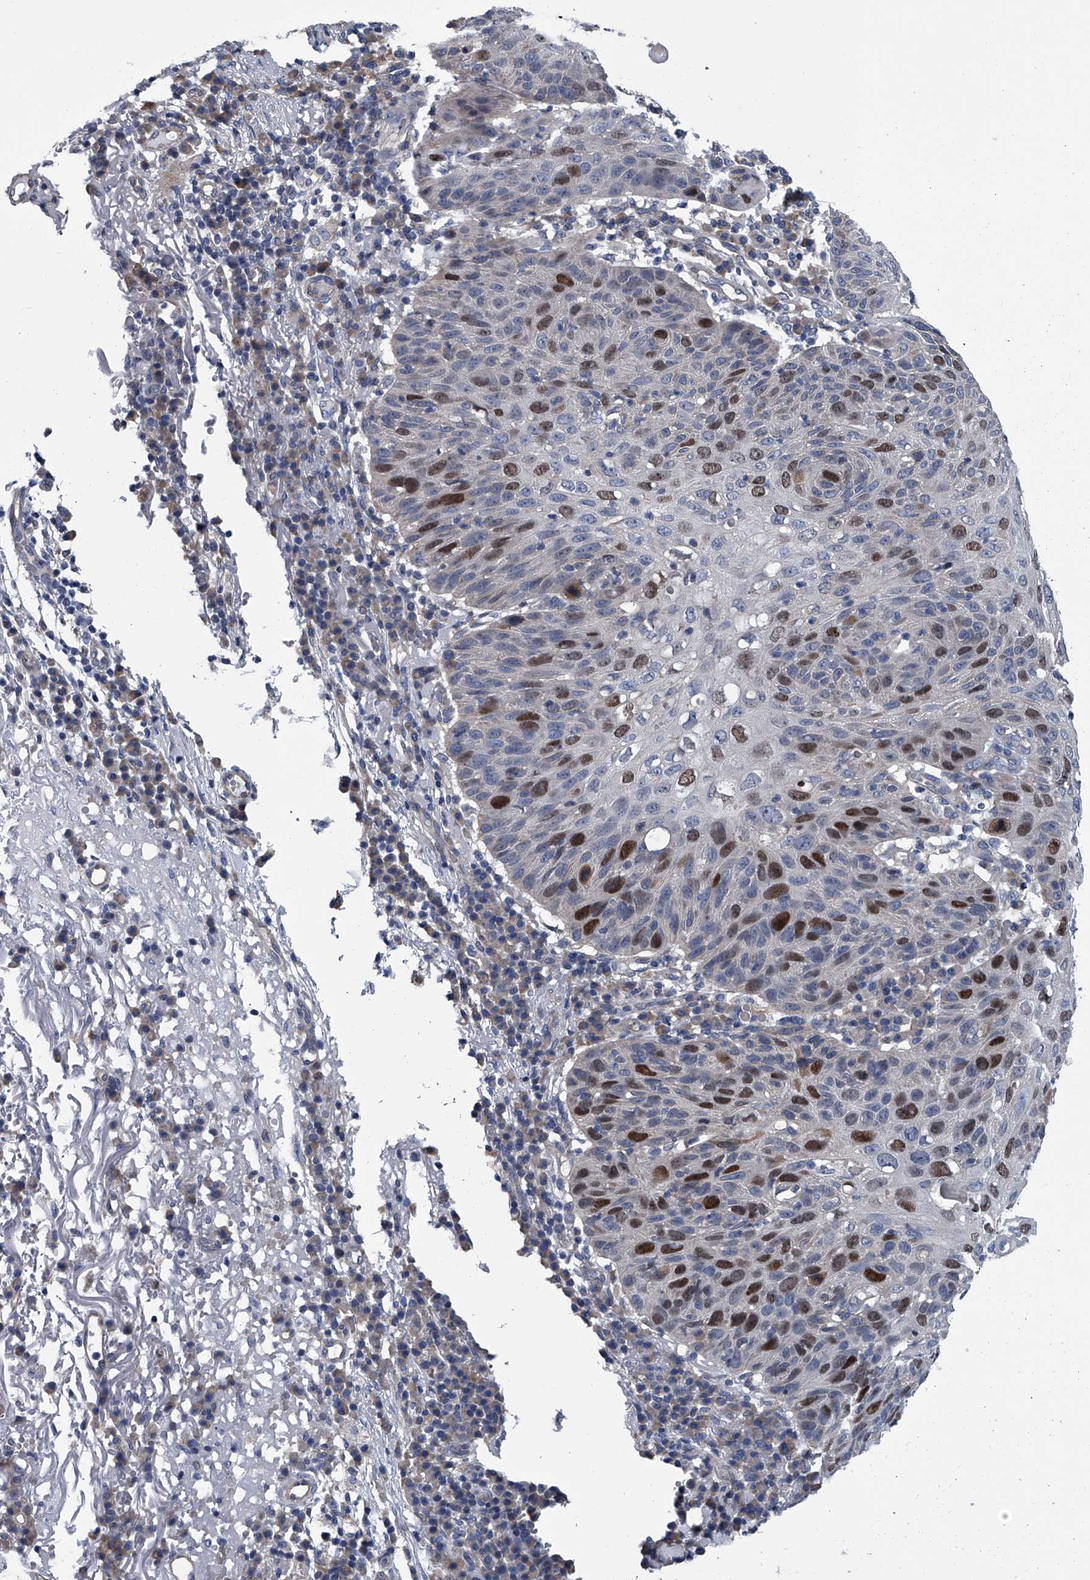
{"staining": {"intensity": "strong", "quantity": "<25%", "location": "nuclear"}, "tissue": "skin cancer", "cell_type": "Tumor cells", "image_type": "cancer", "snomed": [{"axis": "morphology", "description": "Squamous cell carcinoma, NOS"}, {"axis": "topography", "description": "Skin"}], "caption": "Skin cancer tissue exhibits strong nuclear staining in approximately <25% of tumor cells Nuclei are stained in blue.", "gene": "ABCG1", "patient": {"sex": "female", "age": 90}}